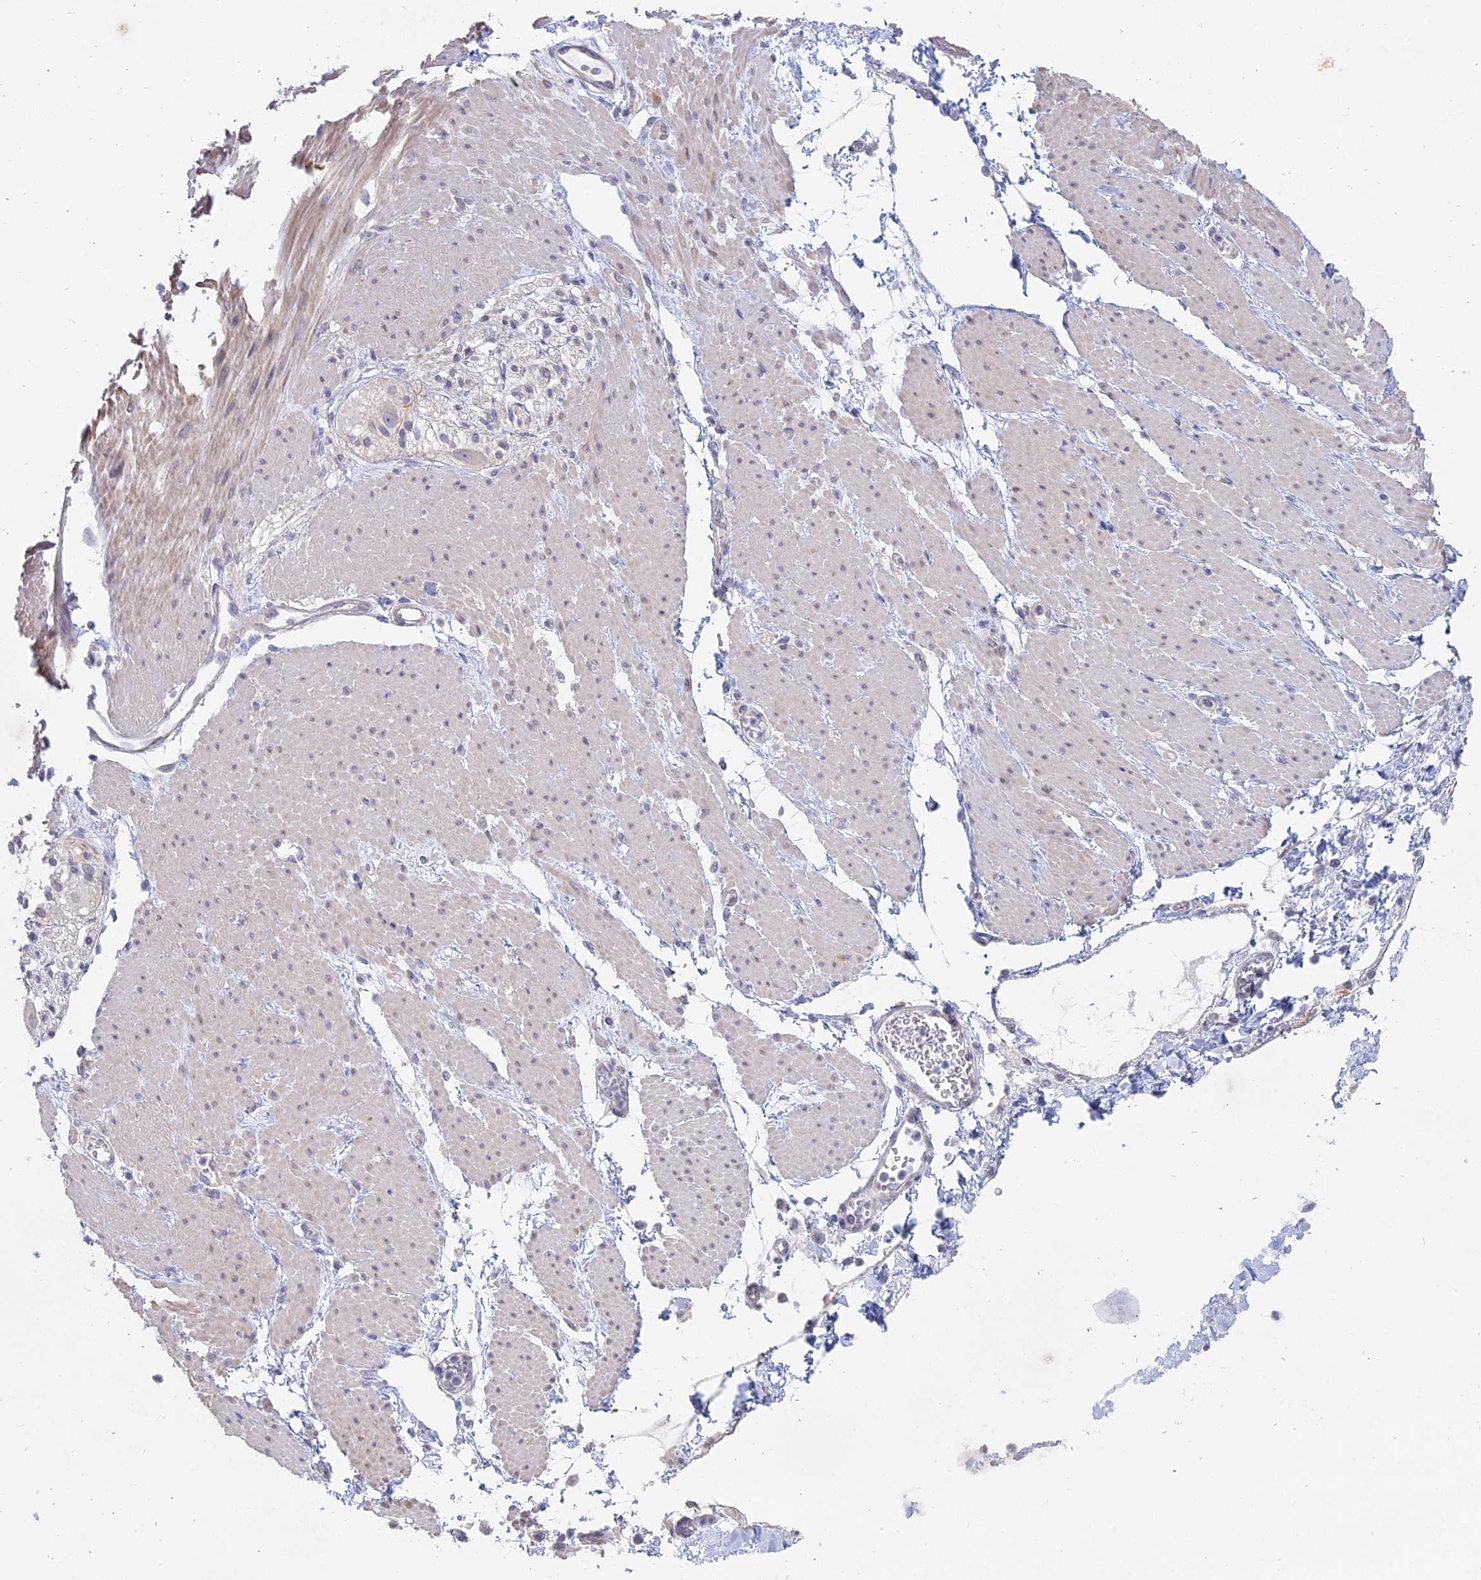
{"staining": {"intensity": "negative", "quantity": "none", "location": "none"}, "tissue": "adipose tissue", "cell_type": "Adipocytes", "image_type": "normal", "snomed": [{"axis": "morphology", "description": "Normal tissue, NOS"}, {"axis": "morphology", "description": "Adenocarcinoma, NOS"}, {"axis": "topography", "description": "Duodenum"}, {"axis": "topography", "description": "Peripheral nerve tissue"}], "caption": "There is no significant expression in adipocytes of adipose tissue. (DAB (3,3'-diaminobenzidine) immunohistochemistry (IHC) visualized using brightfield microscopy, high magnification).", "gene": "MYO5B", "patient": {"sex": "female", "age": 60}}